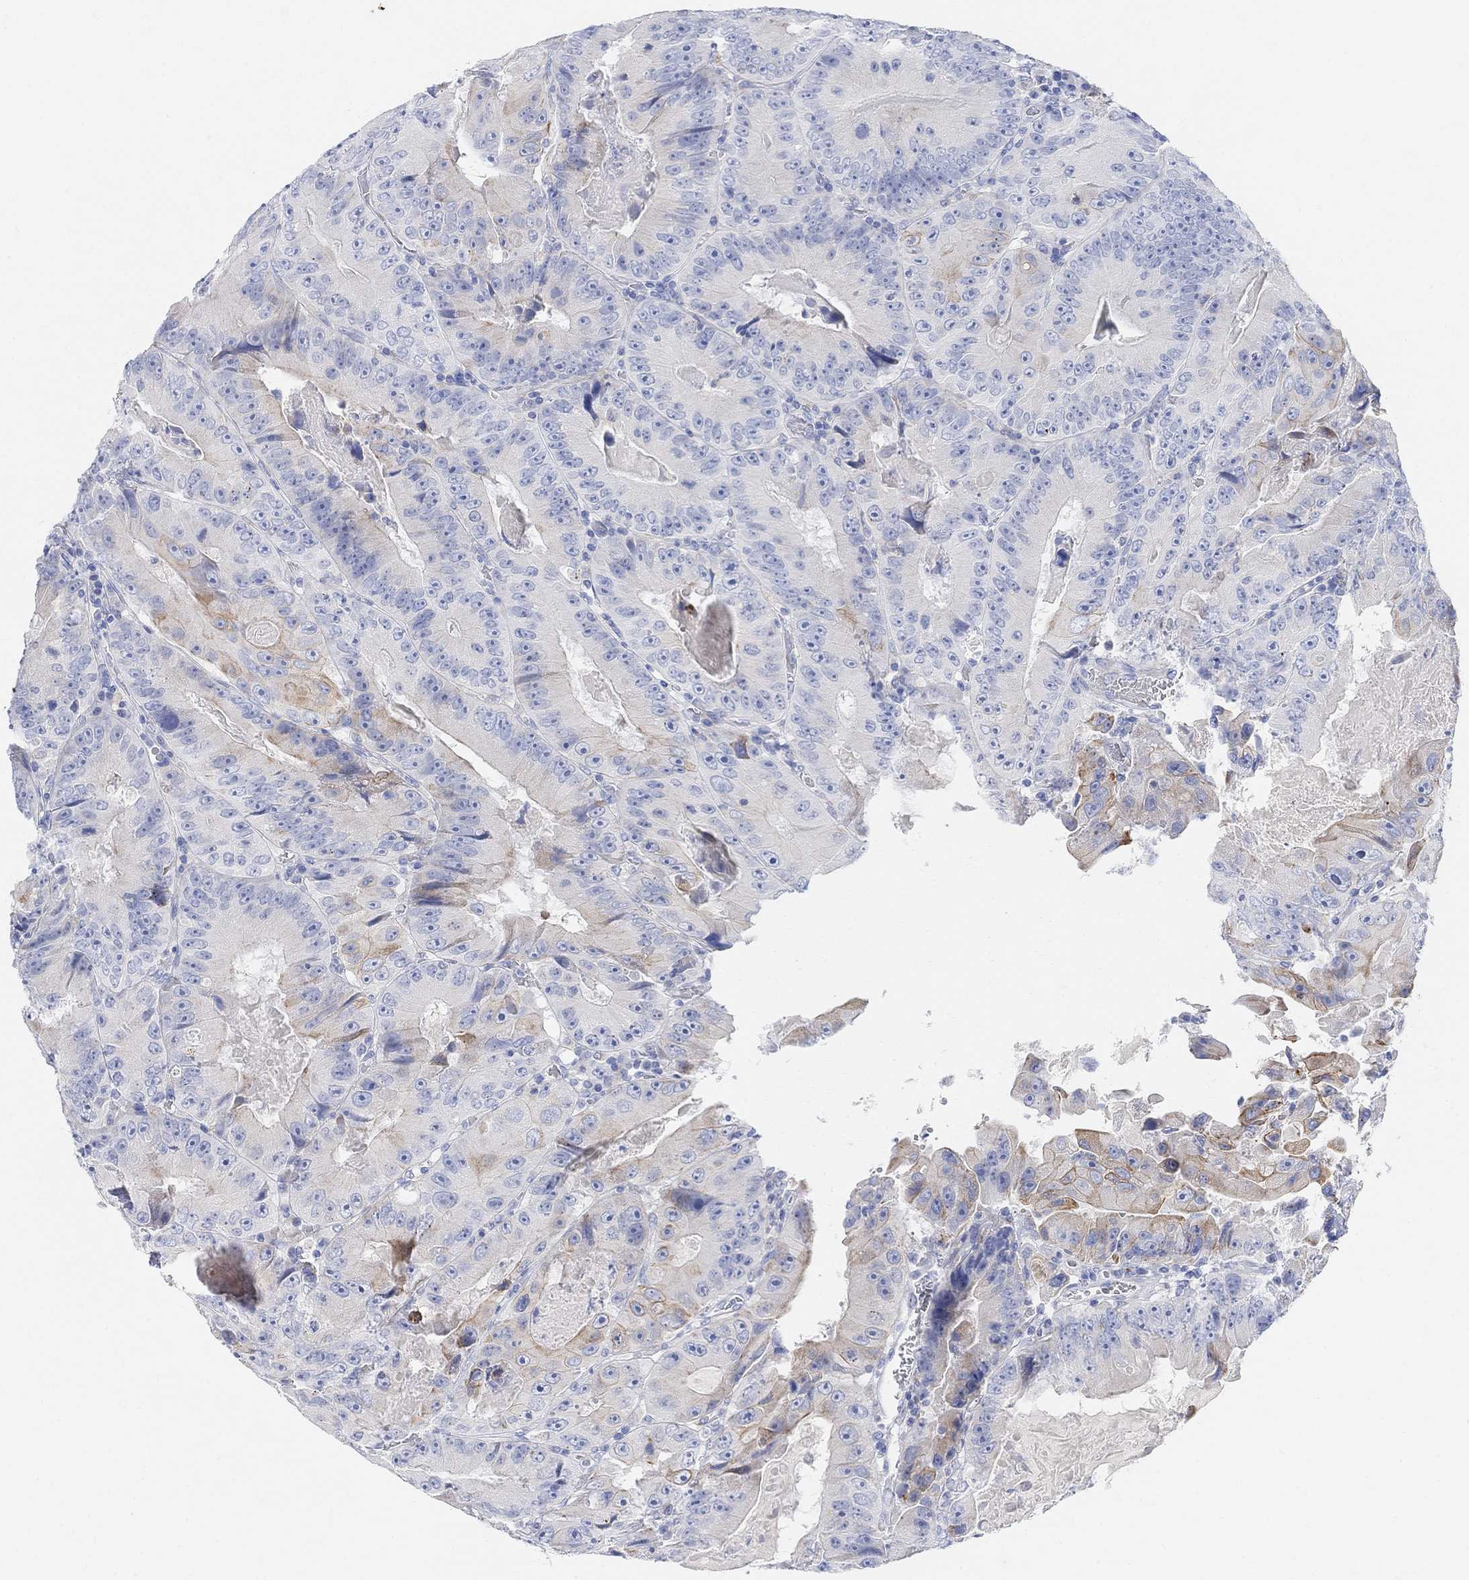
{"staining": {"intensity": "negative", "quantity": "none", "location": "none"}, "tissue": "colorectal cancer", "cell_type": "Tumor cells", "image_type": "cancer", "snomed": [{"axis": "morphology", "description": "Adenocarcinoma, NOS"}, {"axis": "topography", "description": "Colon"}], "caption": "Micrograph shows no significant protein expression in tumor cells of colorectal adenocarcinoma. (Immunohistochemistry (ihc), brightfield microscopy, high magnification).", "gene": "RETNLB", "patient": {"sex": "female", "age": 86}}